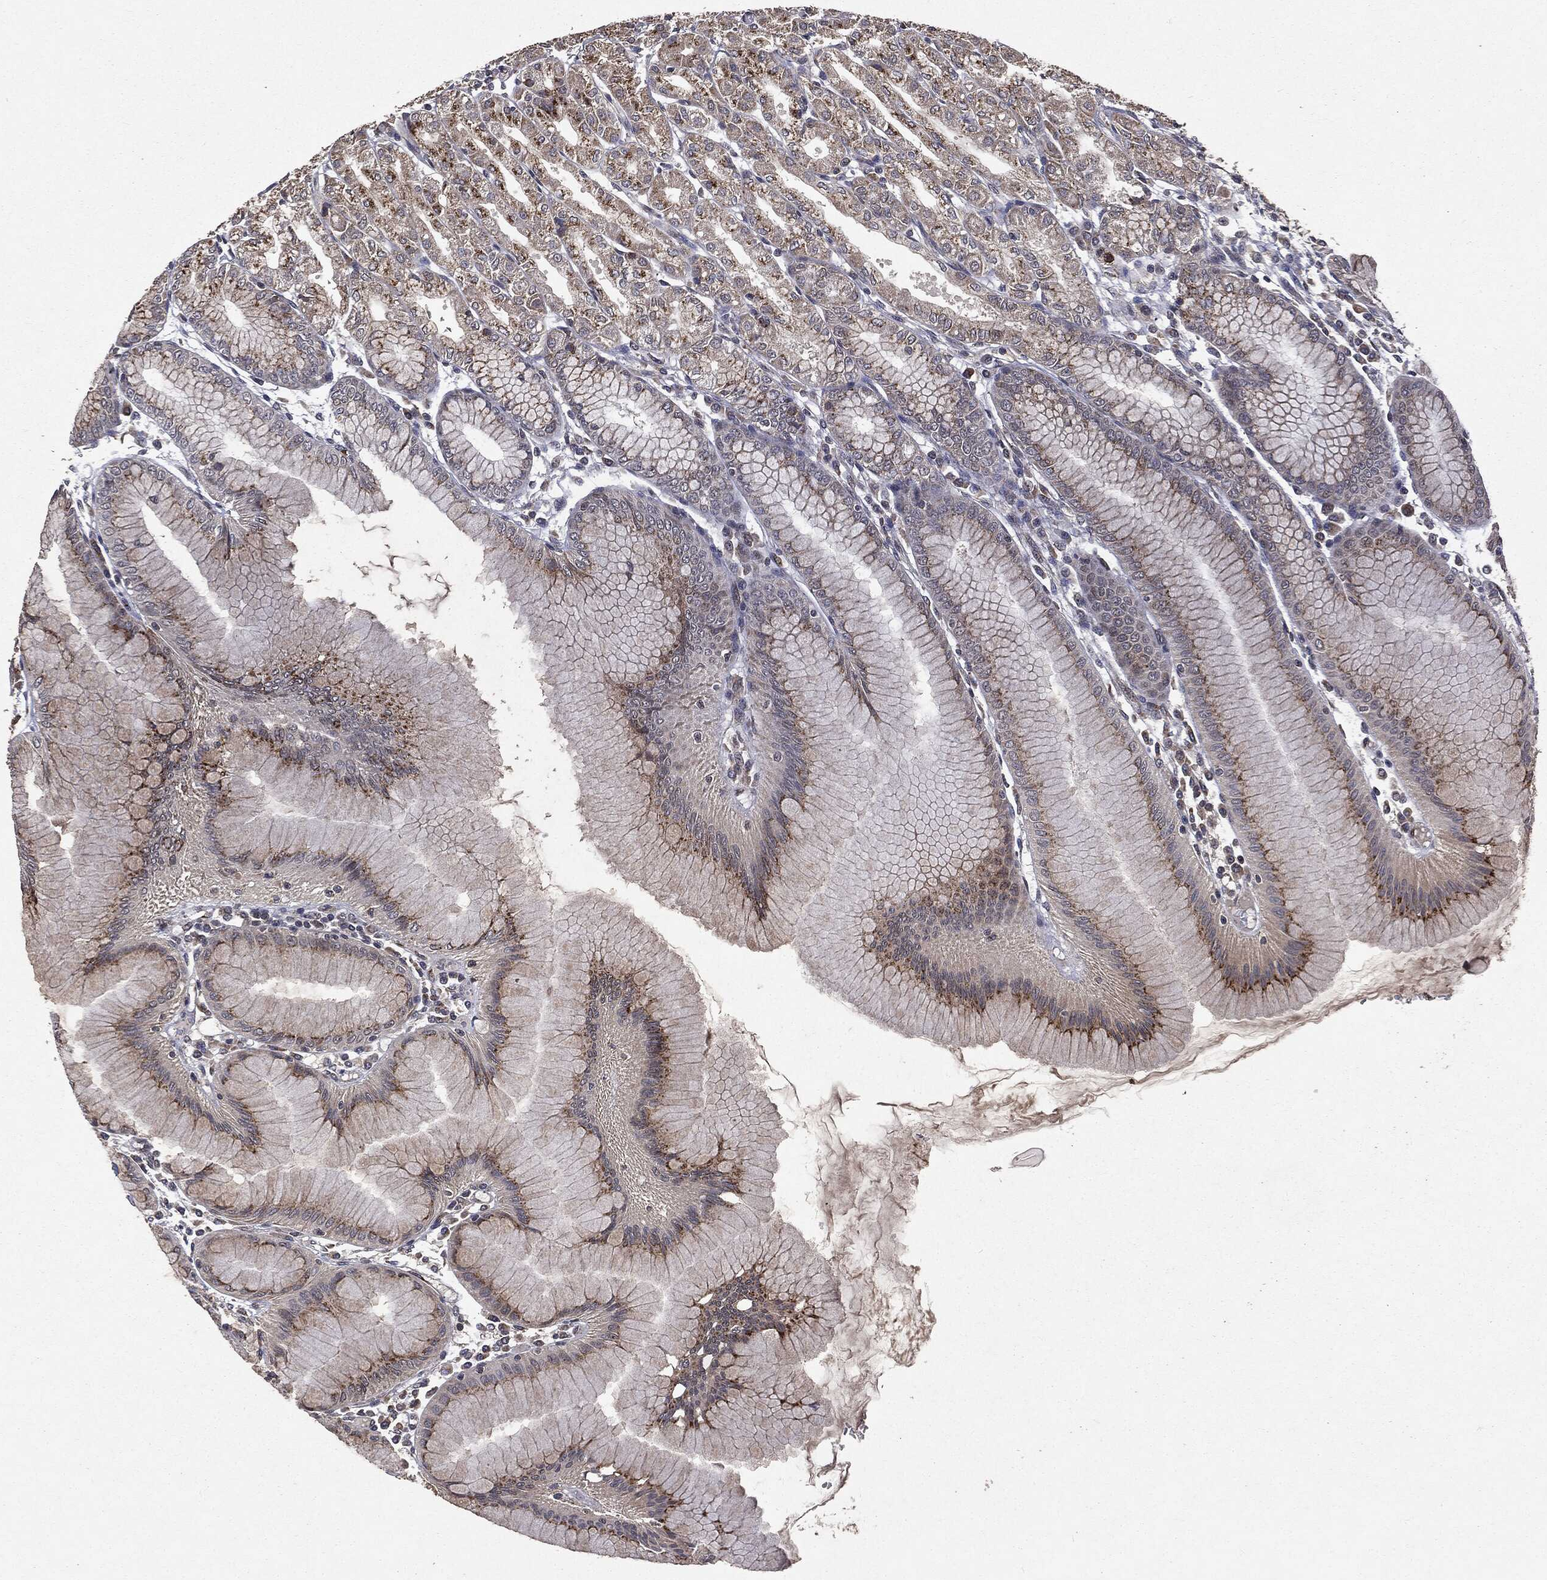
{"staining": {"intensity": "strong", "quantity": "25%-75%", "location": "cytoplasmic/membranous"}, "tissue": "stomach", "cell_type": "Glandular cells", "image_type": "normal", "snomed": [{"axis": "morphology", "description": "Normal tissue, NOS"}, {"axis": "topography", "description": "Stomach"}], "caption": "Protein positivity by immunohistochemistry reveals strong cytoplasmic/membranous expression in about 25%-75% of glandular cells in normal stomach. Immunohistochemistry stains the protein in brown and the nuclei are stained blue.", "gene": "PLPPR2", "patient": {"sex": "female", "age": 57}}